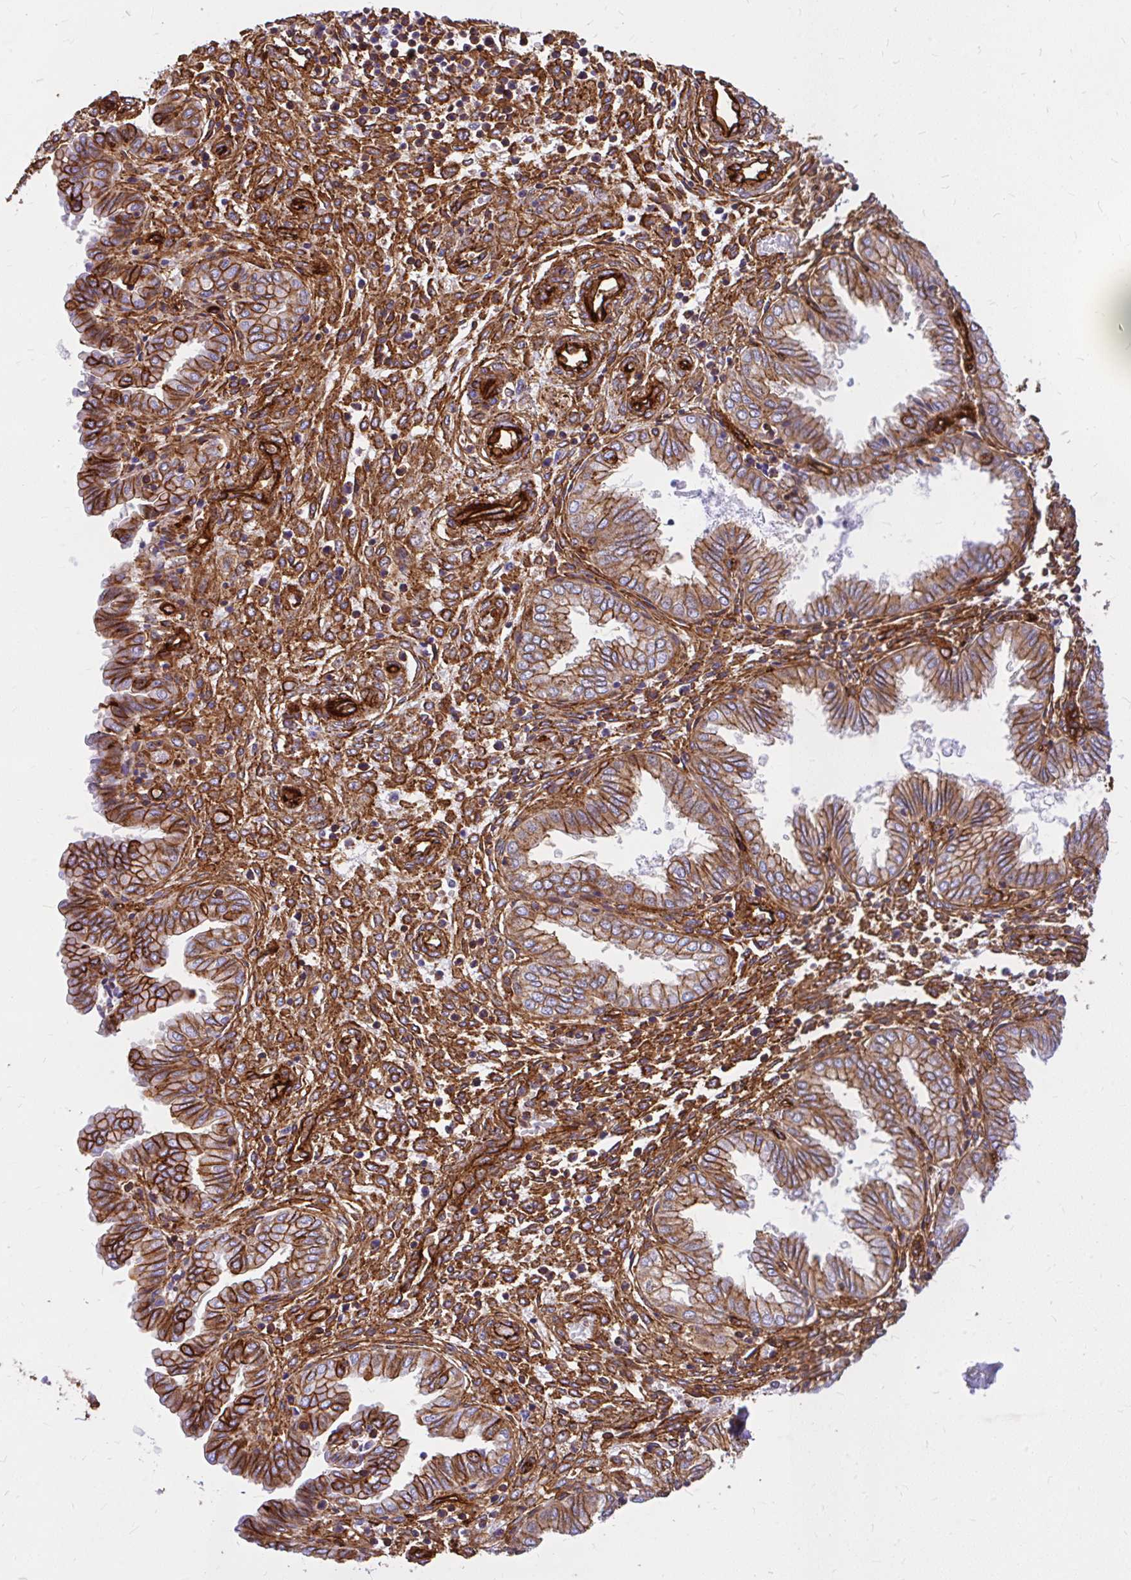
{"staining": {"intensity": "strong", "quantity": ">75%", "location": "cytoplasmic/membranous"}, "tissue": "endometrium", "cell_type": "Cells in endometrial stroma", "image_type": "normal", "snomed": [{"axis": "morphology", "description": "Normal tissue, NOS"}, {"axis": "topography", "description": "Endometrium"}], "caption": "Brown immunohistochemical staining in unremarkable human endometrium exhibits strong cytoplasmic/membranous staining in about >75% of cells in endometrial stroma.", "gene": "MAP1LC3B2", "patient": {"sex": "female", "age": 33}}